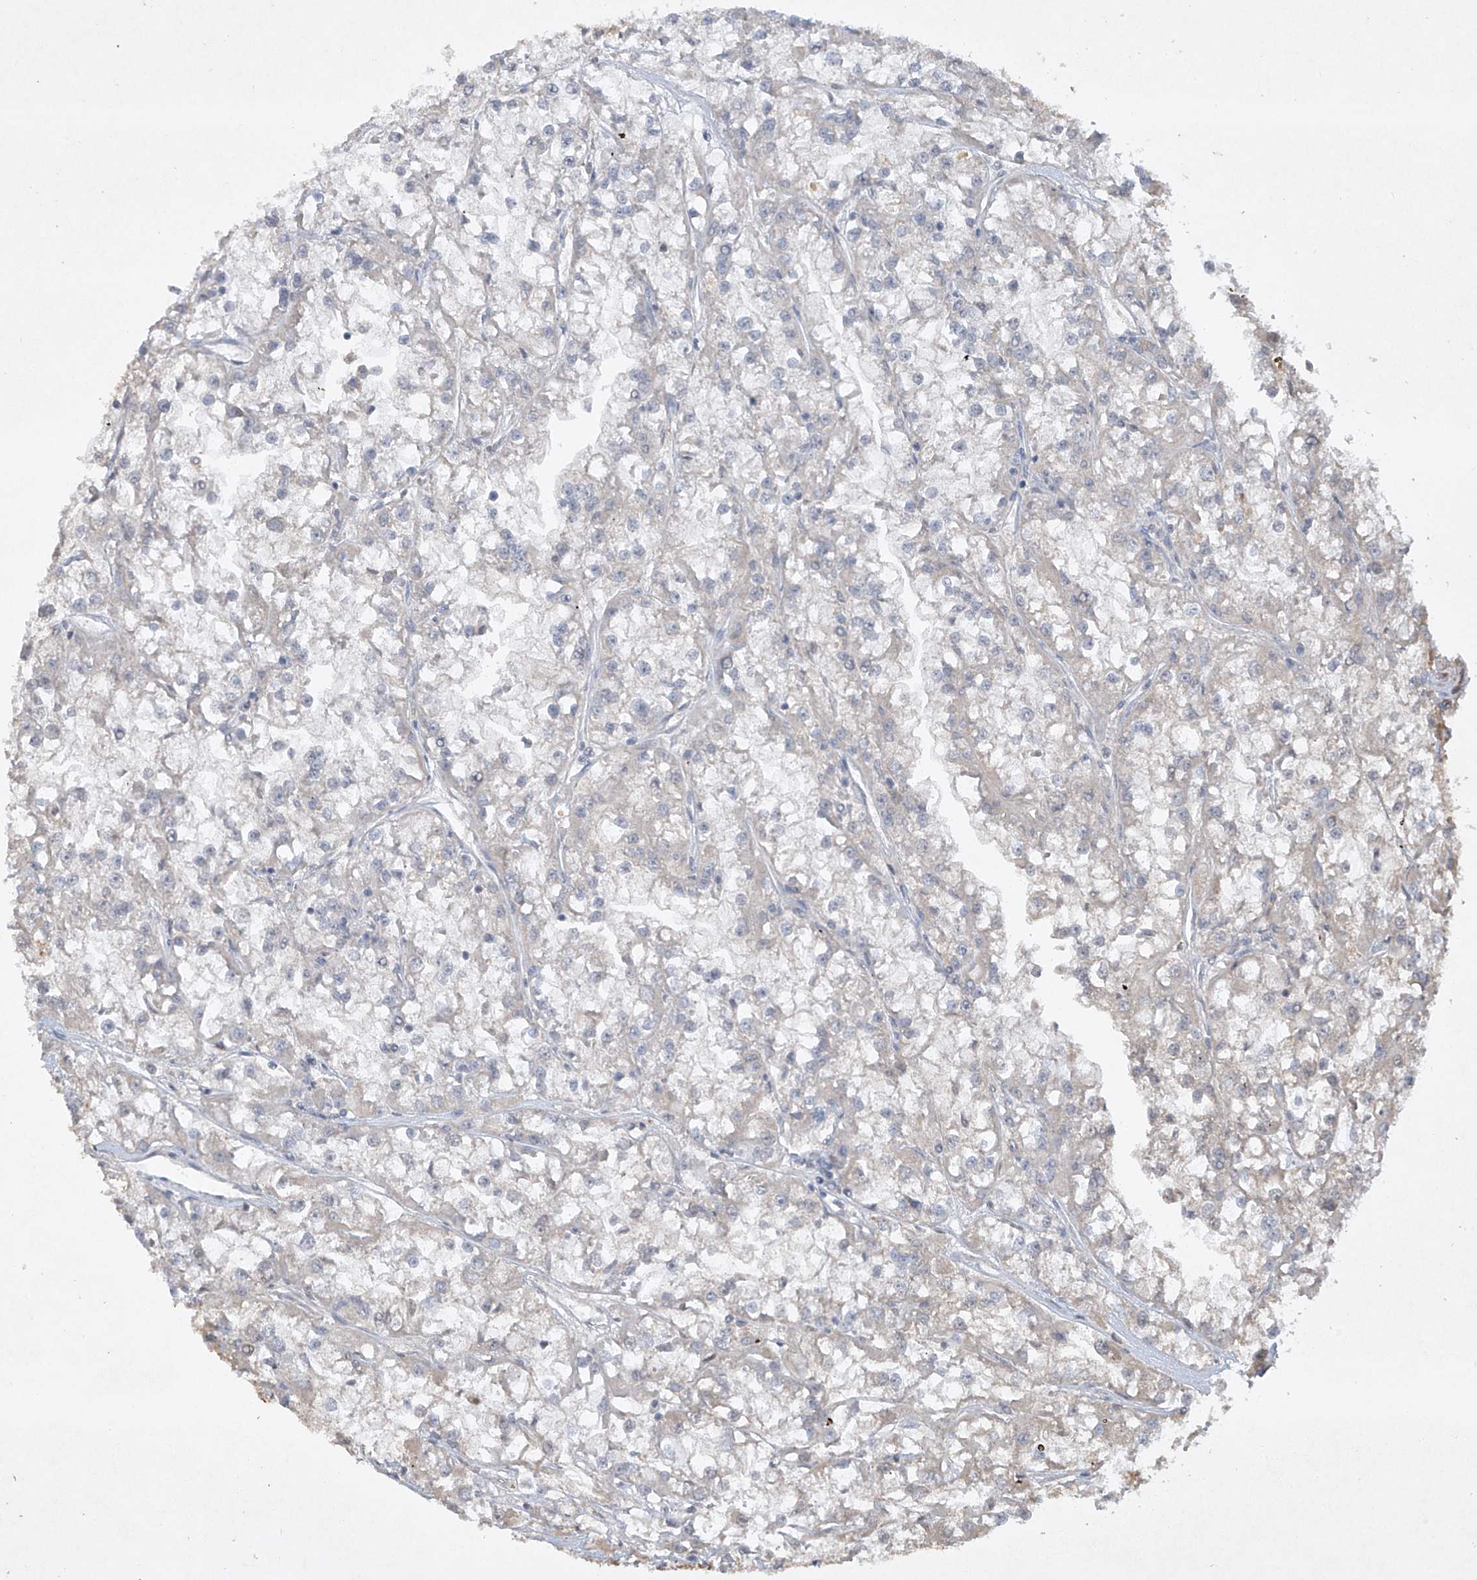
{"staining": {"intensity": "negative", "quantity": "none", "location": "none"}, "tissue": "renal cancer", "cell_type": "Tumor cells", "image_type": "cancer", "snomed": [{"axis": "morphology", "description": "Adenocarcinoma, NOS"}, {"axis": "topography", "description": "Kidney"}], "caption": "Micrograph shows no protein expression in tumor cells of renal cancer (adenocarcinoma) tissue.", "gene": "HAS3", "patient": {"sex": "female", "age": 52}}